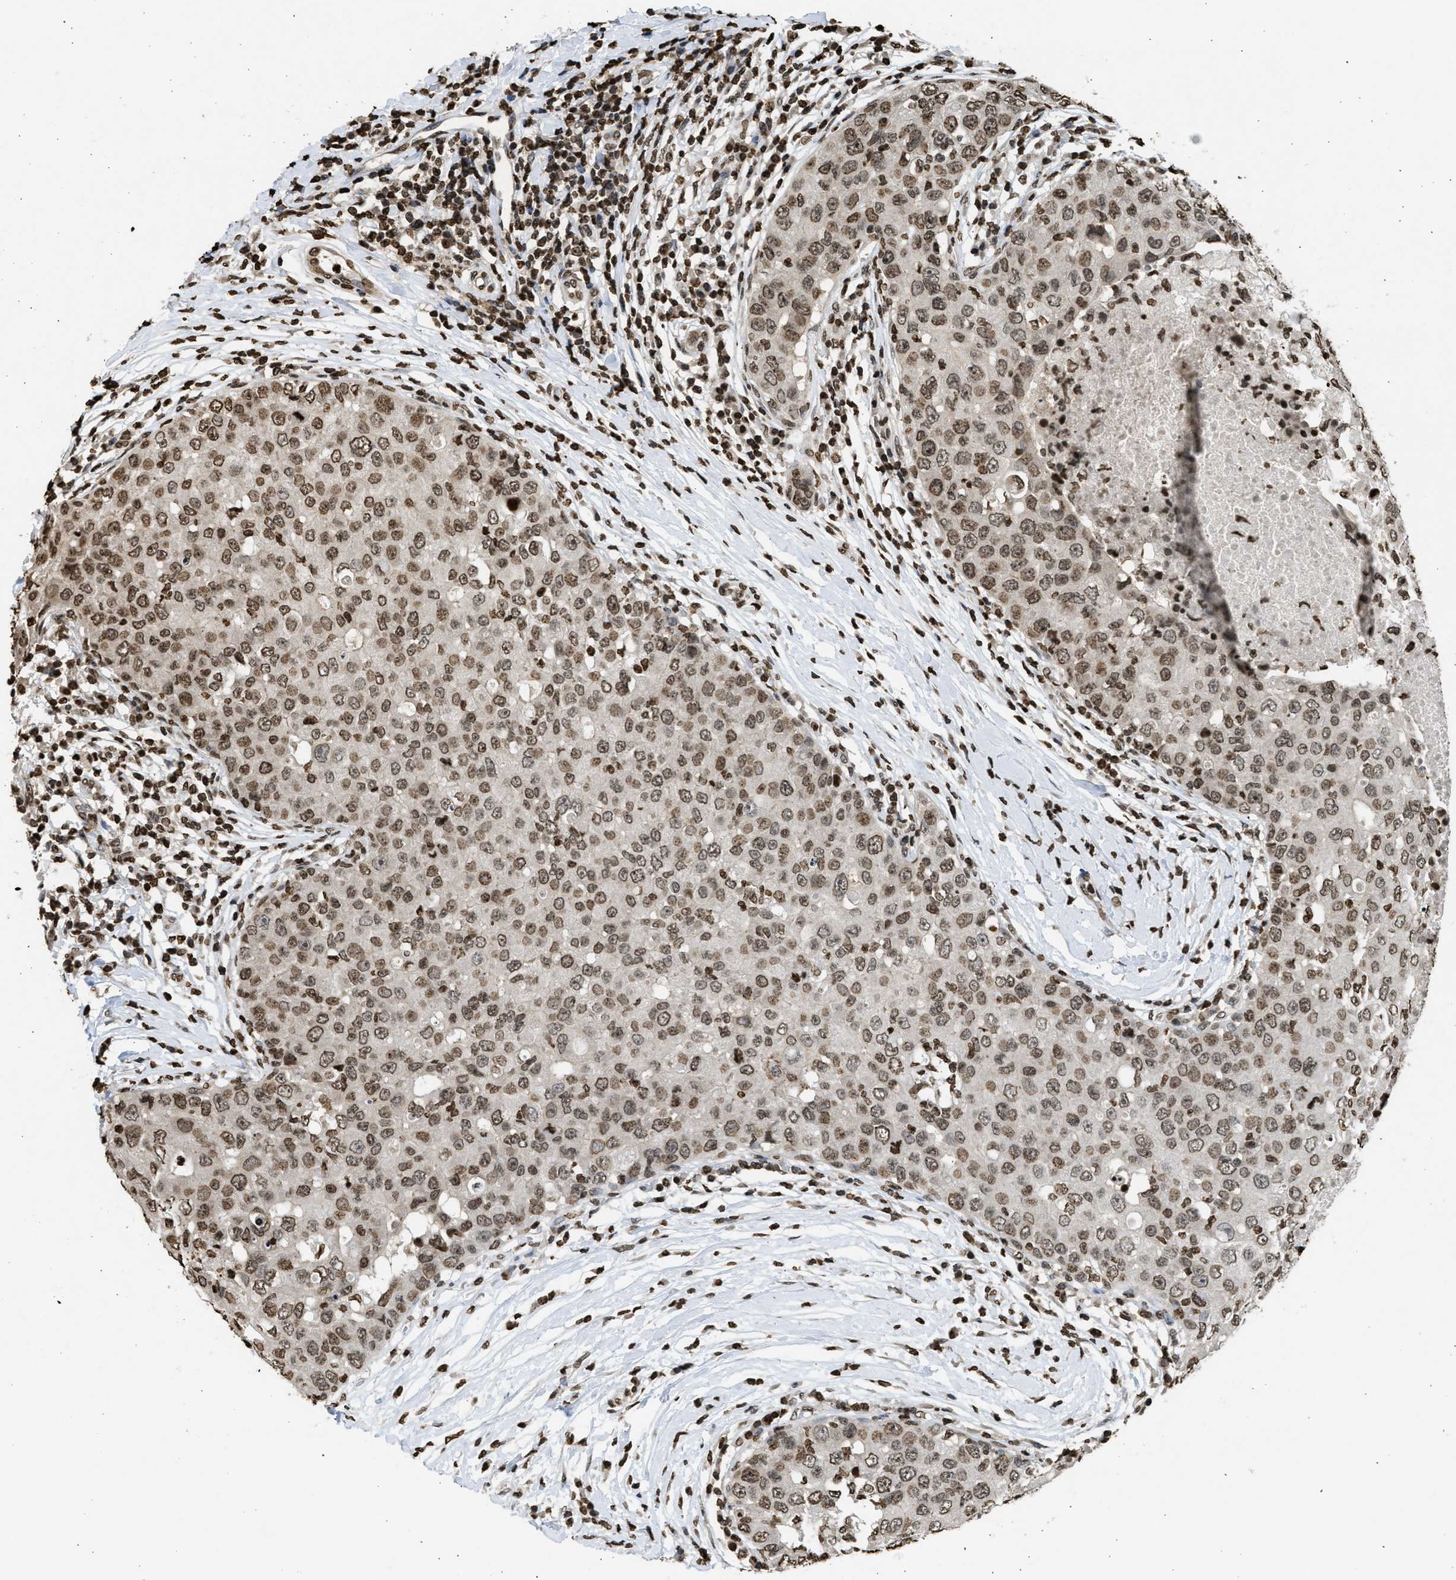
{"staining": {"intensity": "moderate", "quantity": ">75%", "location": "nuclear"}, "tissue": "breast cancer", "cell_type": "Tumor cells", "image_type": "cancer", "snomed": [{"axis": "morphology", "description": "Duct carcinoma"}, {"axis": "topography", "description": "Breast"}], "caption": "DAB (3,3'-diaminobenzidine) immunohistochemical staining of human breast infiltrating ductal carcinoma reveals moderate nuclear protein expression in about >75% of tumor cells.", "gene": "RRAGC", "patient": {"sex": "female", "age": 27}}